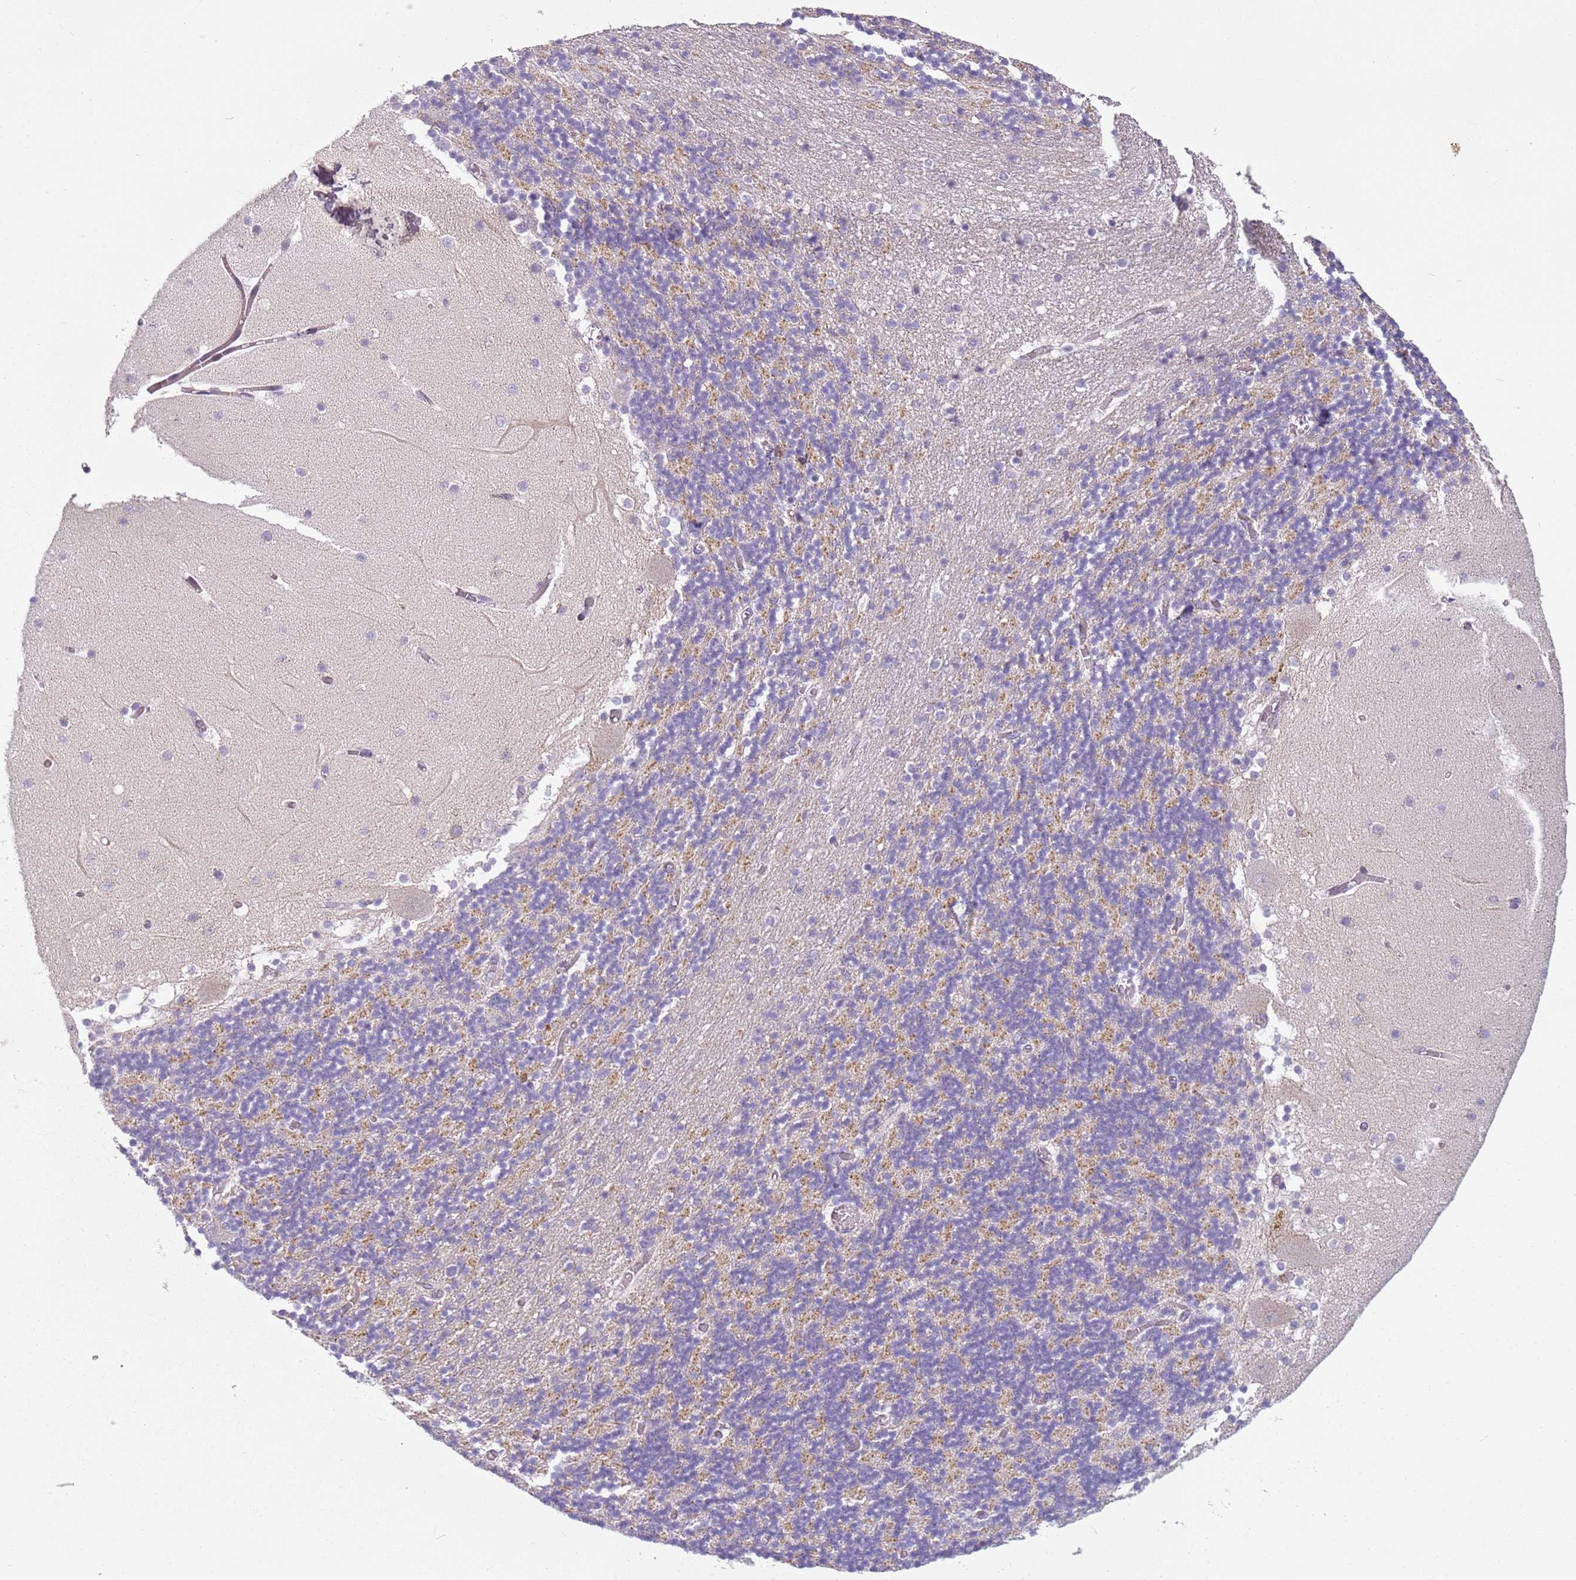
{"staining": {"intensity": "negative", "quantity": "none", "location": "none"}, "tissue": "cerebellum", "cell_type": "Cells in granular layer", "image_type": "normal", "snomed": [{"axis": "morphology", "description": "Normal tissue, NOS"}, {"axis": "topography", "description": "Cerebellum"}], "caption": "There is no significant positivity in cells in granular layer of cerebellum. (Brightfield microscopy of DAB immunohistochemistry at high magnification).", "gene": "DEFB116", "patient": {"sex": "female", "age": 28}}